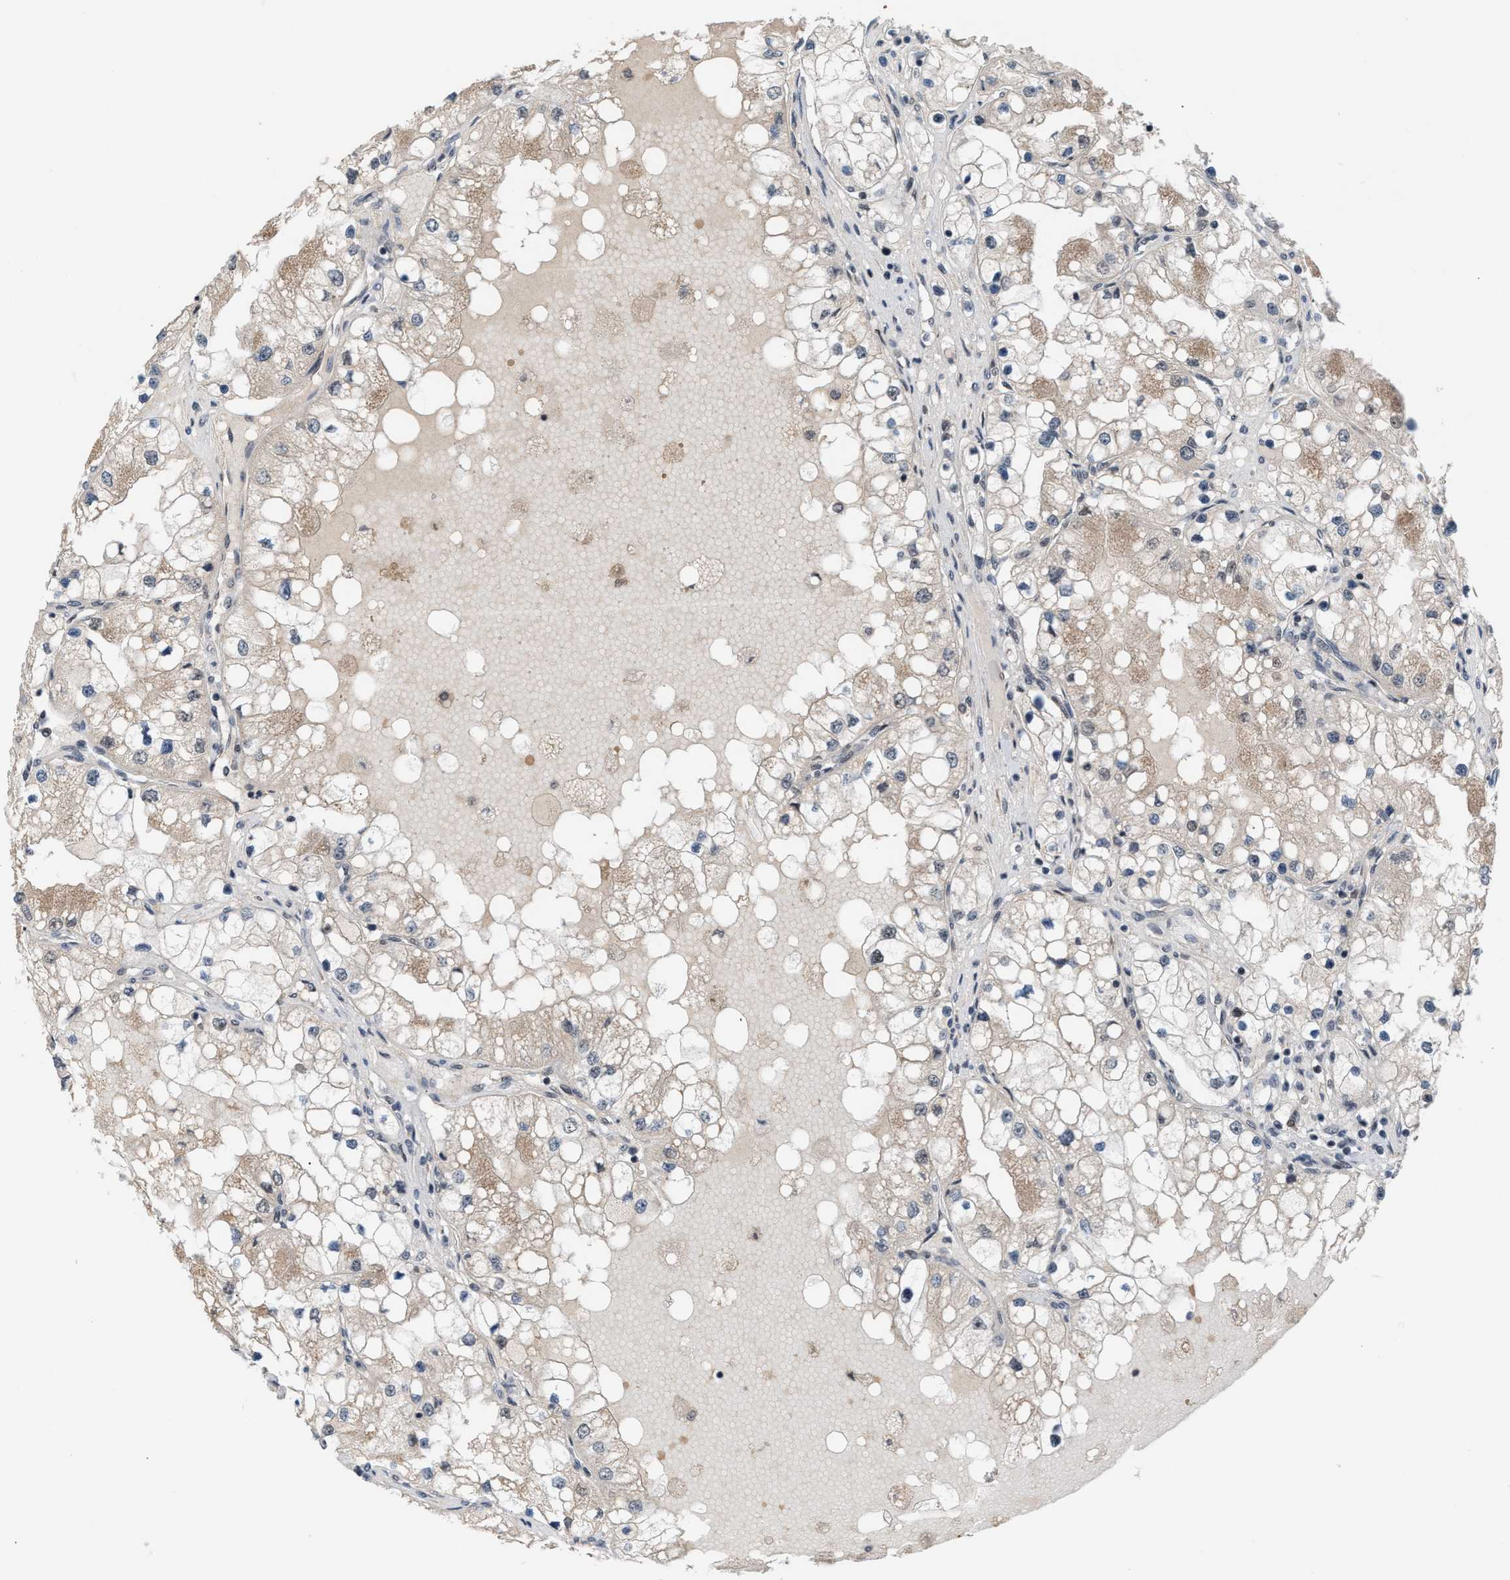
{"staining": {"intensity": "weak", "quantity": ">75%", "location": "cytoplasmic/membranous"}, "tissue": "renal cancer", "cell_type": "Tumor cells", "image_type": "cancer", "snomed": [{"axis": "morphology", "description": "Adenocarcinoma, NOS"}, {"axis": "topography", "description": "Kidney"}], "caption": "Immunohistochemical staining of human renal cancer (adenocarcinoma) exhibits low levels of weak cytoplasmic/membranous expression in approximately >75% of tumor cells. (Stains: DAB in brown, nuclei in blue, Microscopy: brightfield microscopy at high magnification).", "gene": "PRPF4", "patient": {"sex": "male", "age": 68}}